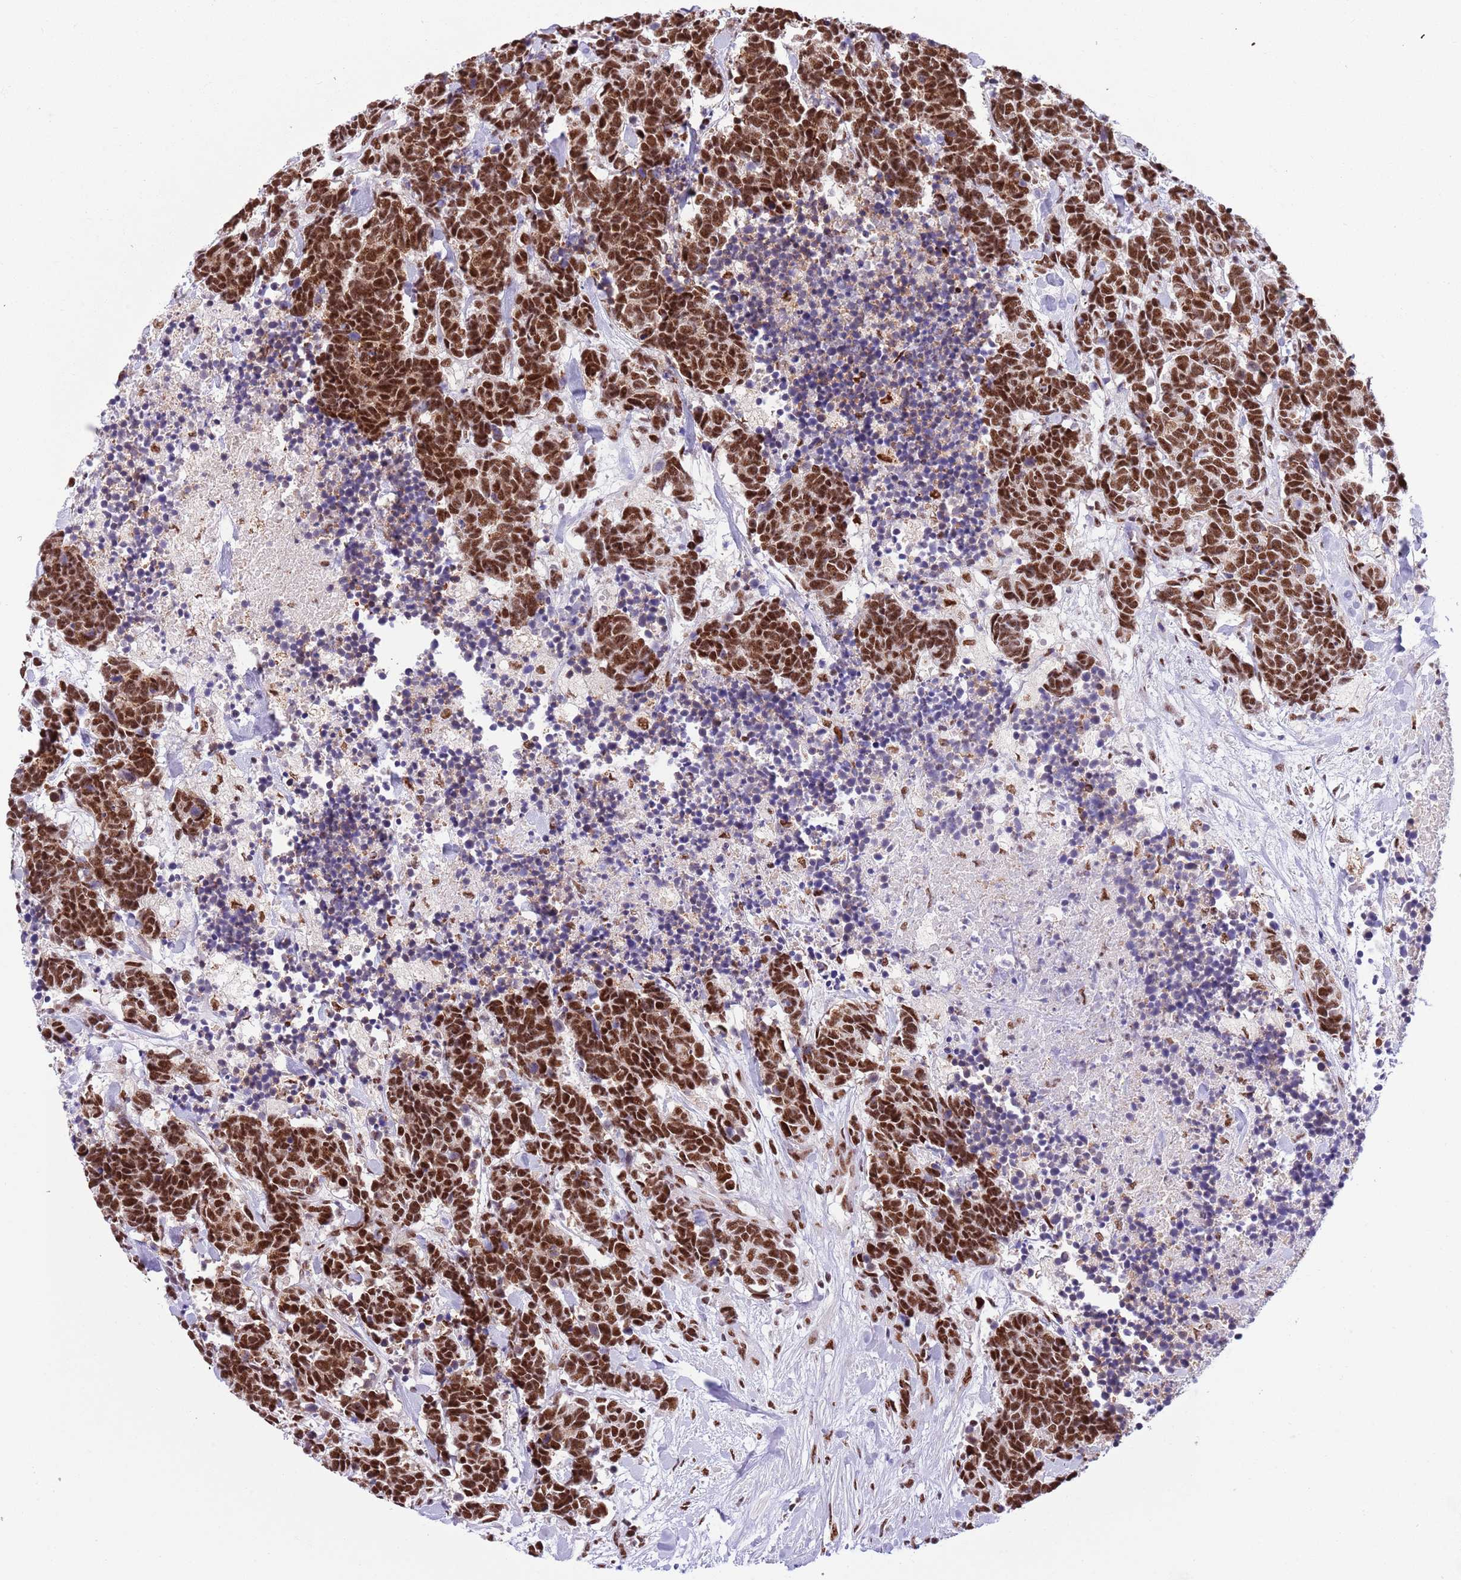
{"staining": {"intensity": "strong", "quantity": ">75%", "location": "nuclear"}, "tissue": "carcinoid", "cell_type": "Tumor cells", "image_type": "cancer", "snomed": [{"axis": "morphology", "description": "Carcinoma, NOS"}, {"axis": "morphology", "description": "Carcinoid, malignant, NOS"}, {"axis": "topography", "description": "Prostate"}], "caption": "A brown stain shows strong nuclear positivity of a protein in carcinoma tumor cells. Using DAB (3,3'-diaminobenzidine) (brown) and hematoxylin (blue) stains, captured at high magnification using brightfield microscopy.", "gene": "SF3A2", "patient": {"sex": "male", "age": 57}}